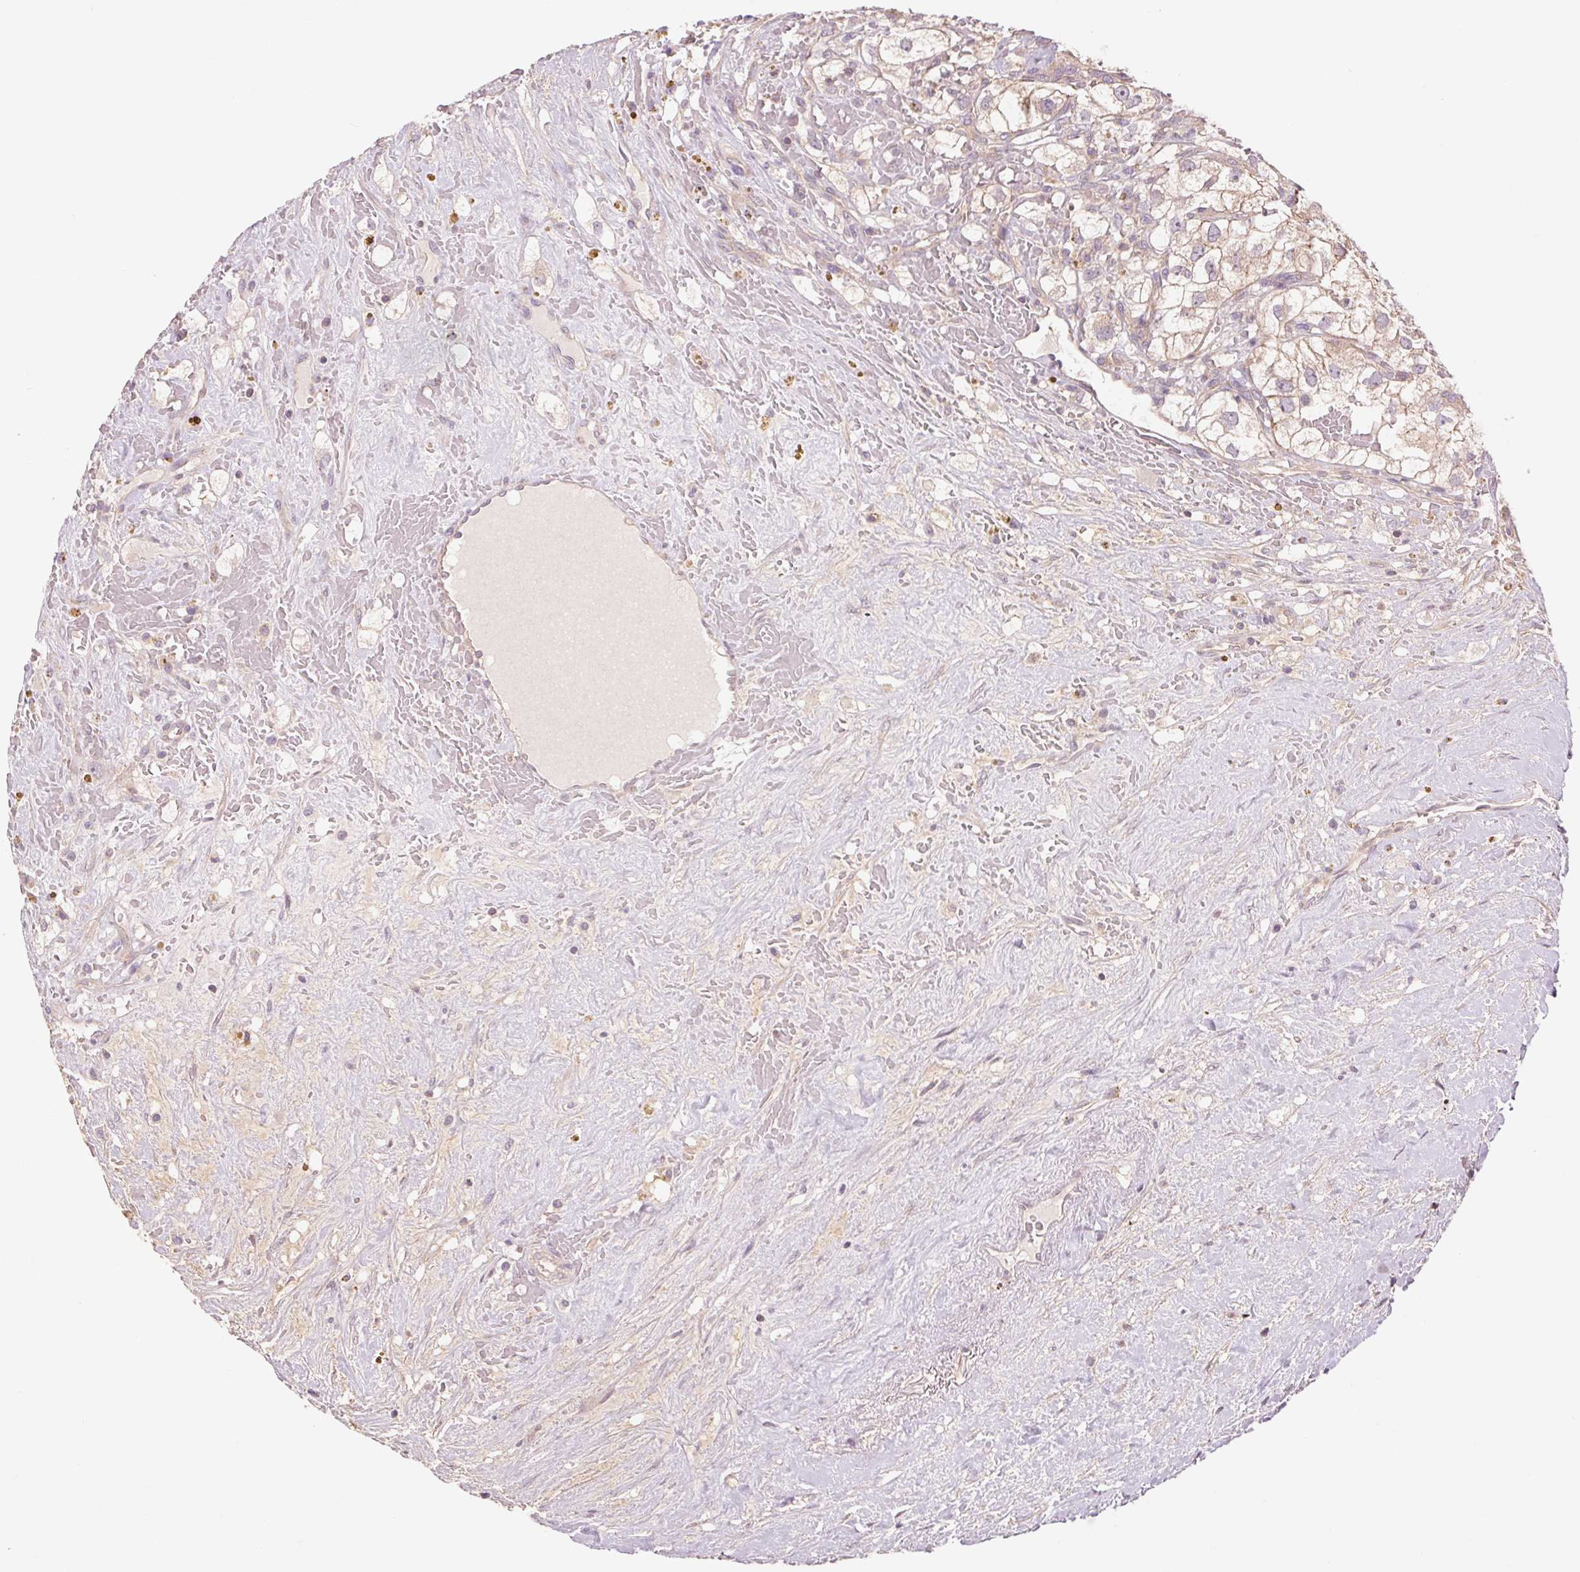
{"staining": {"intensity": "weak", "quantity": "<25%", "location": "cytoplasmic/membranous"}, "tissue": "renal cancer", "cell_type": "Tumor cells", "image_type": "cancer", "snomed": [{"axis": "morphology", "description": "Adenocarcinoma, NOS"}, {"axis": "topography", "description": "Kidney"}], "caption": "An immunohistochemistry (IHC) photomicrograph of renal cancer is shown. There is no staining in tumor cells of renal cancer. Brightfield microscopy of IHC stained with DAB (3,3'-diaminobenzidine) (brown) and hematoxylin (blue), captured at high magnification.", "gene": "SH3RF2", "patient": {"sex": "male", "age": 59}}